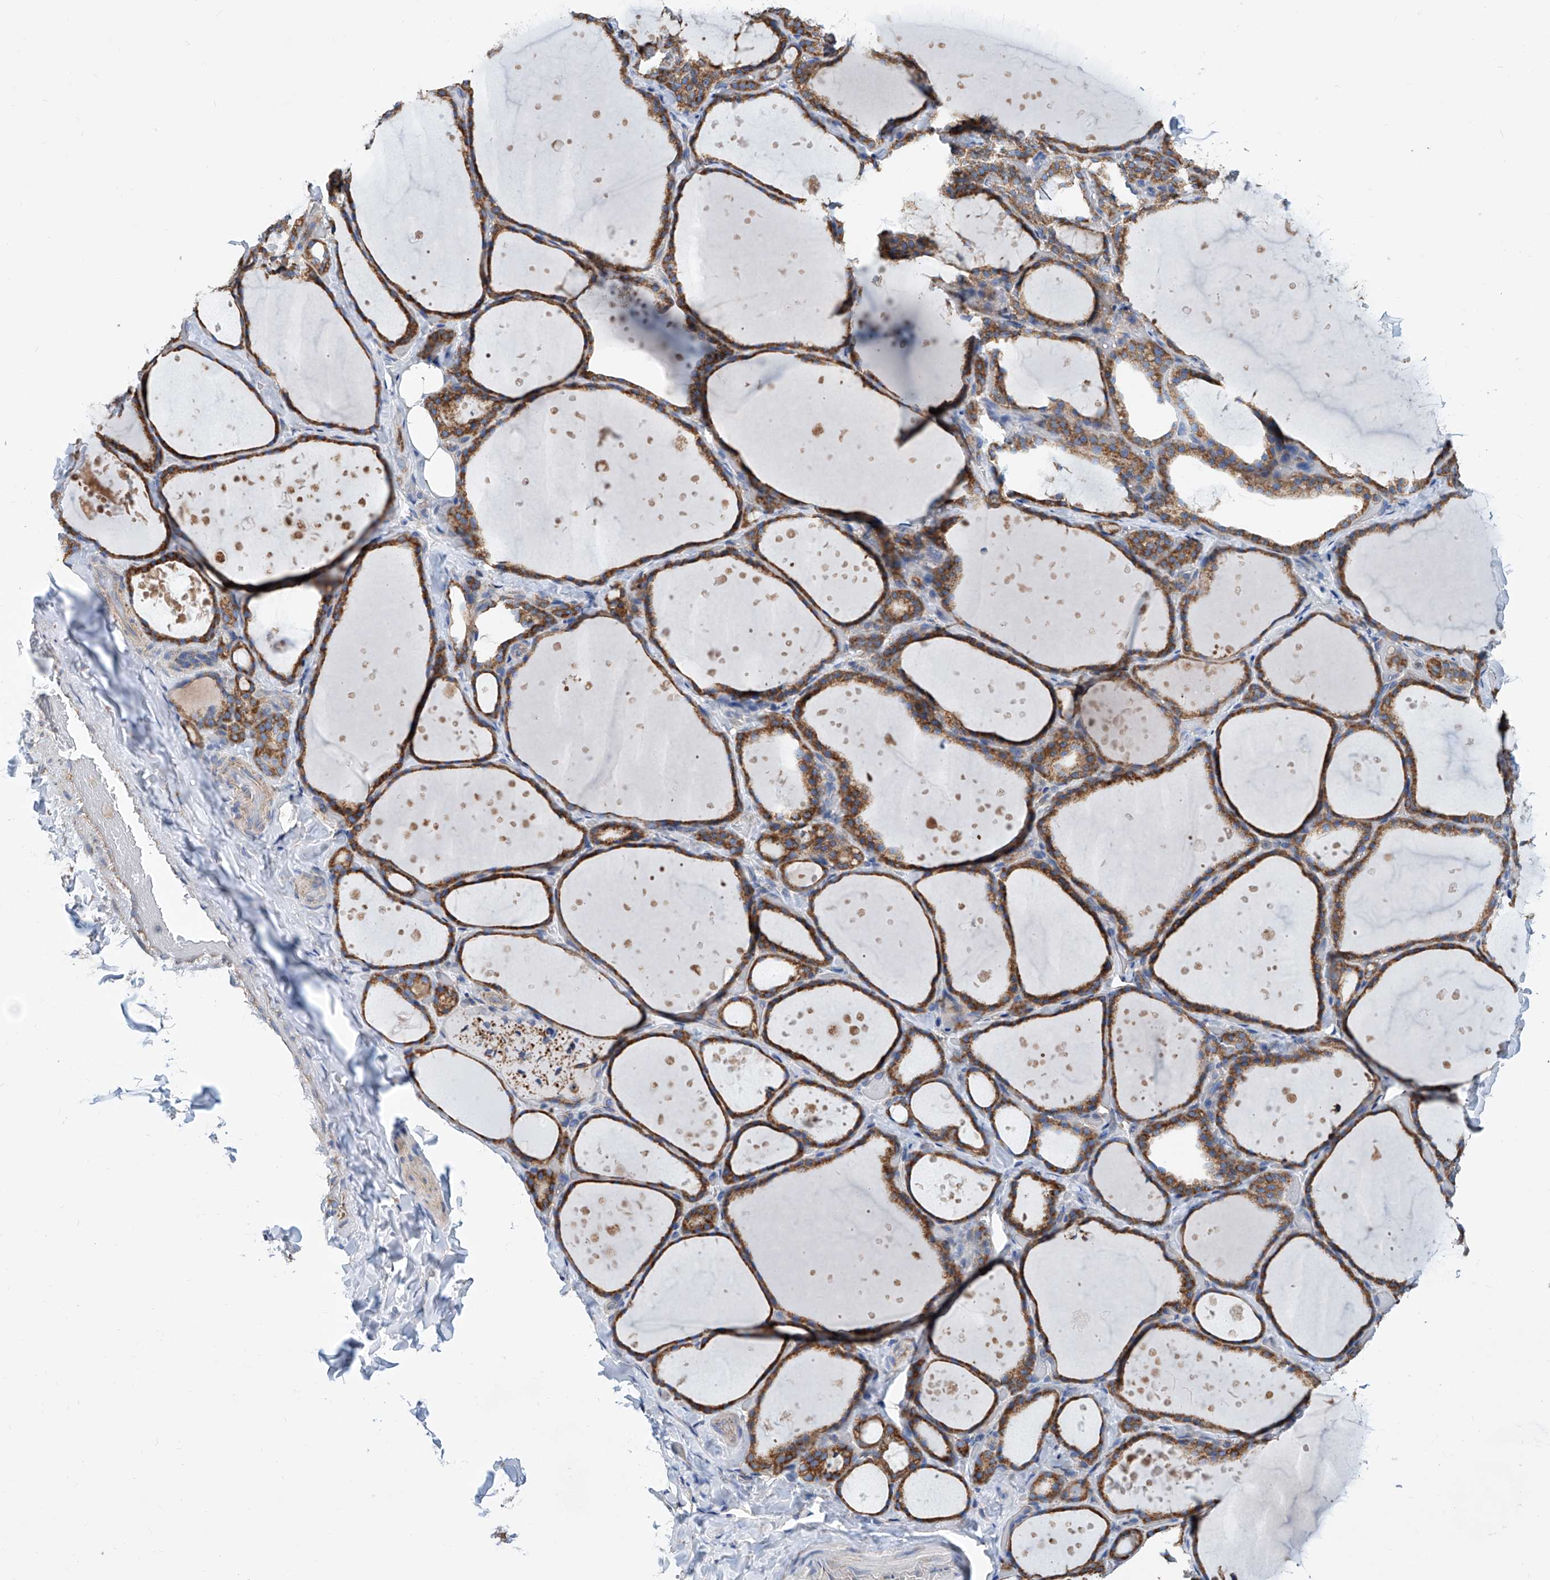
{"staining": {"intensity": "moderate", "quantity": ">75%", "location": "cytoplasmic/membranous"}, "tissue": "thyroid gland", "cell_type": "Glandular cells", "image_type": "normal", "snomed": [{"axis": "morphology", "description": "Normal tissue, NOS"}, {"axis": "topography", "description": "Thyroid gland"}], "caption": "Benign thyroid gland exhibits moderate cytoplasmic/membranous staining in about >75% of glandular cells, visualized by immunohistochemistry. (DAB = brown stain, brightfield microscopy at high magnification).", "gene": "MAD2L1", "patient": {"sex": "female", "age": 44}}